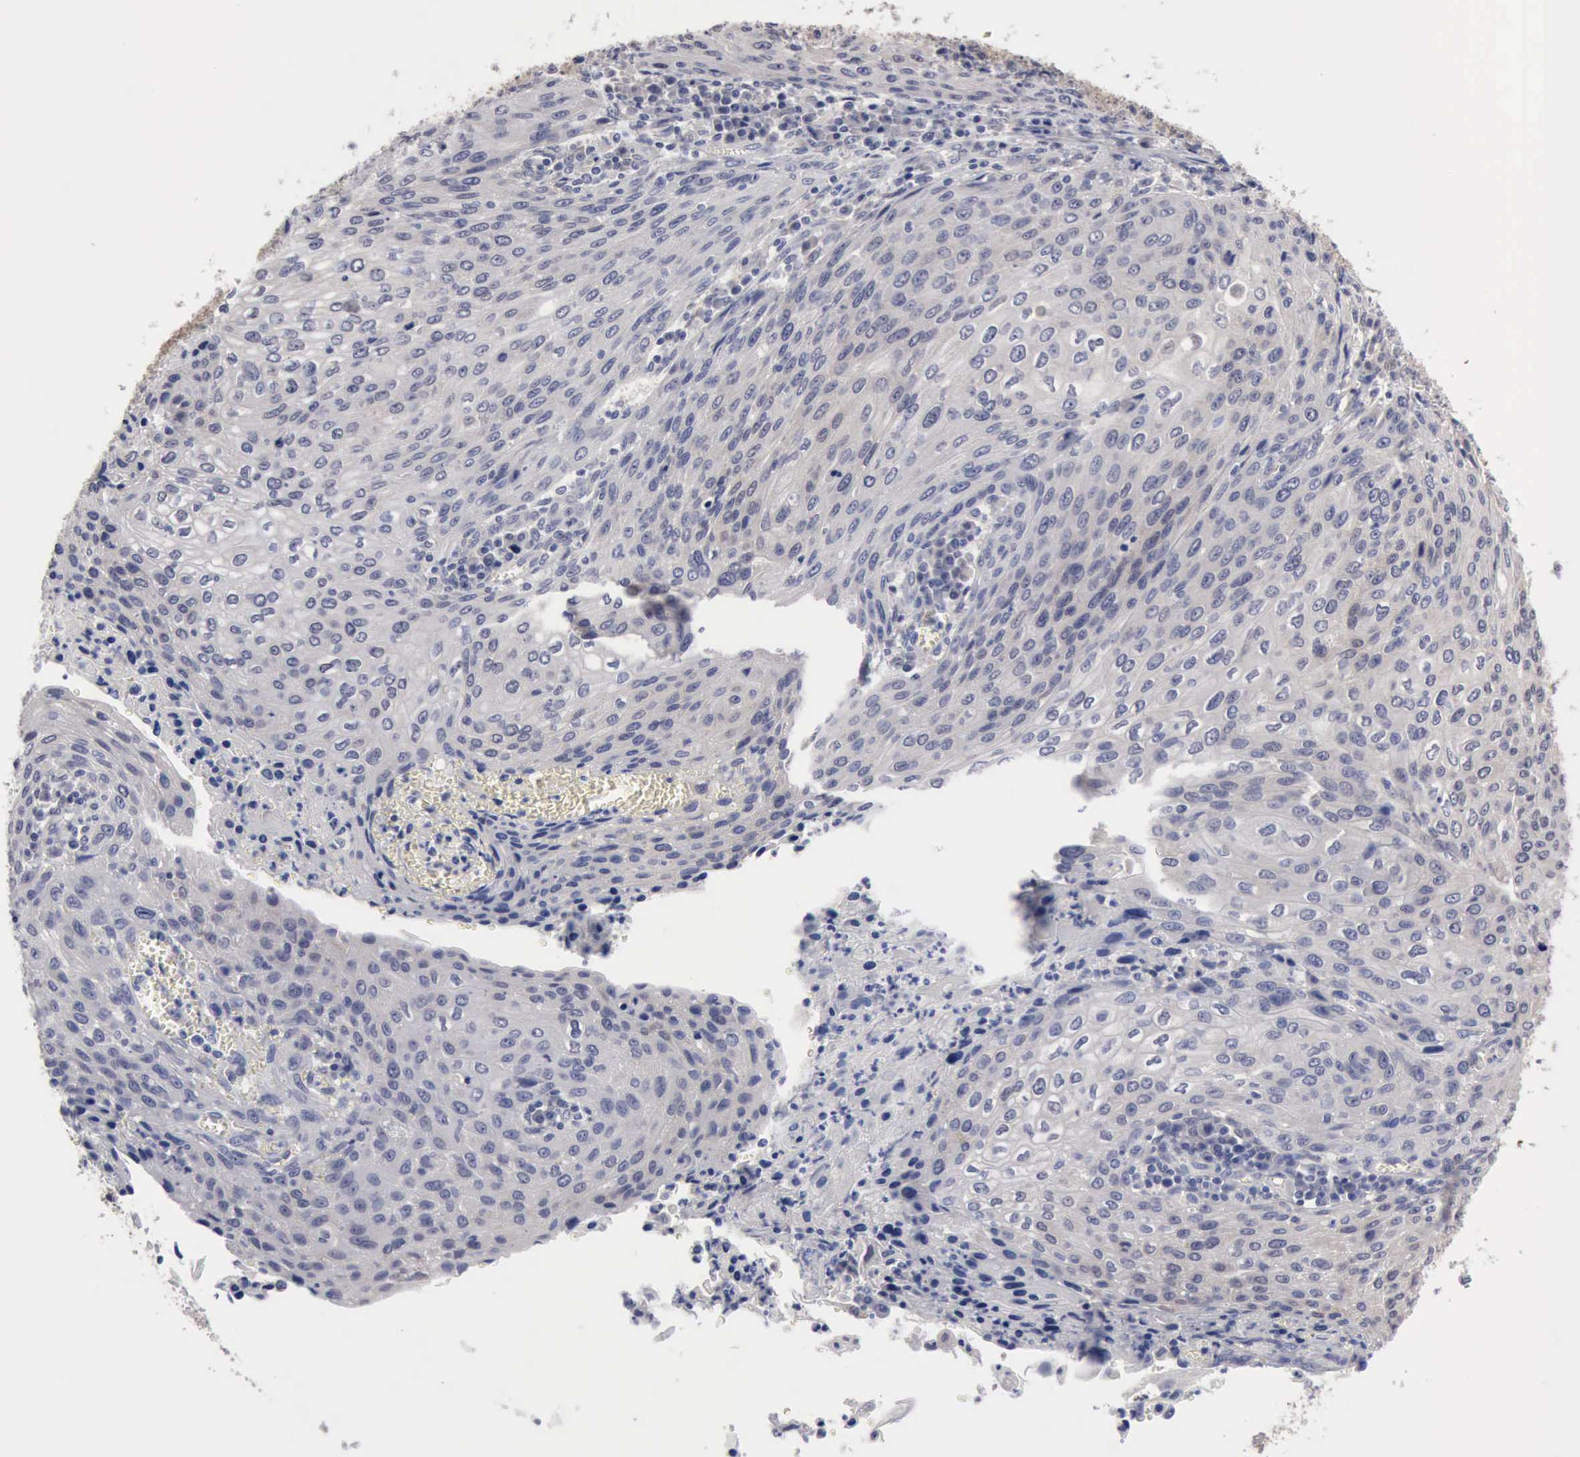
{"staining": {"intensity": "negative", "quantity": "none", "location": "none"}, "tissue": "cervical cancer", "cell_type": "Tumor cells", "image_type": "cancer", "snomed": [{"axis": "morphology", "description": "Squamous cell carcinoma, NOS"}, {"axis": "topography", "description": "Cervix"}], "caption": "Protein analysis of cervical cancer displays no significant expression in tumor cells.", "gene": "PTGR2", "patient": {"sex": "female", "age": 32}}